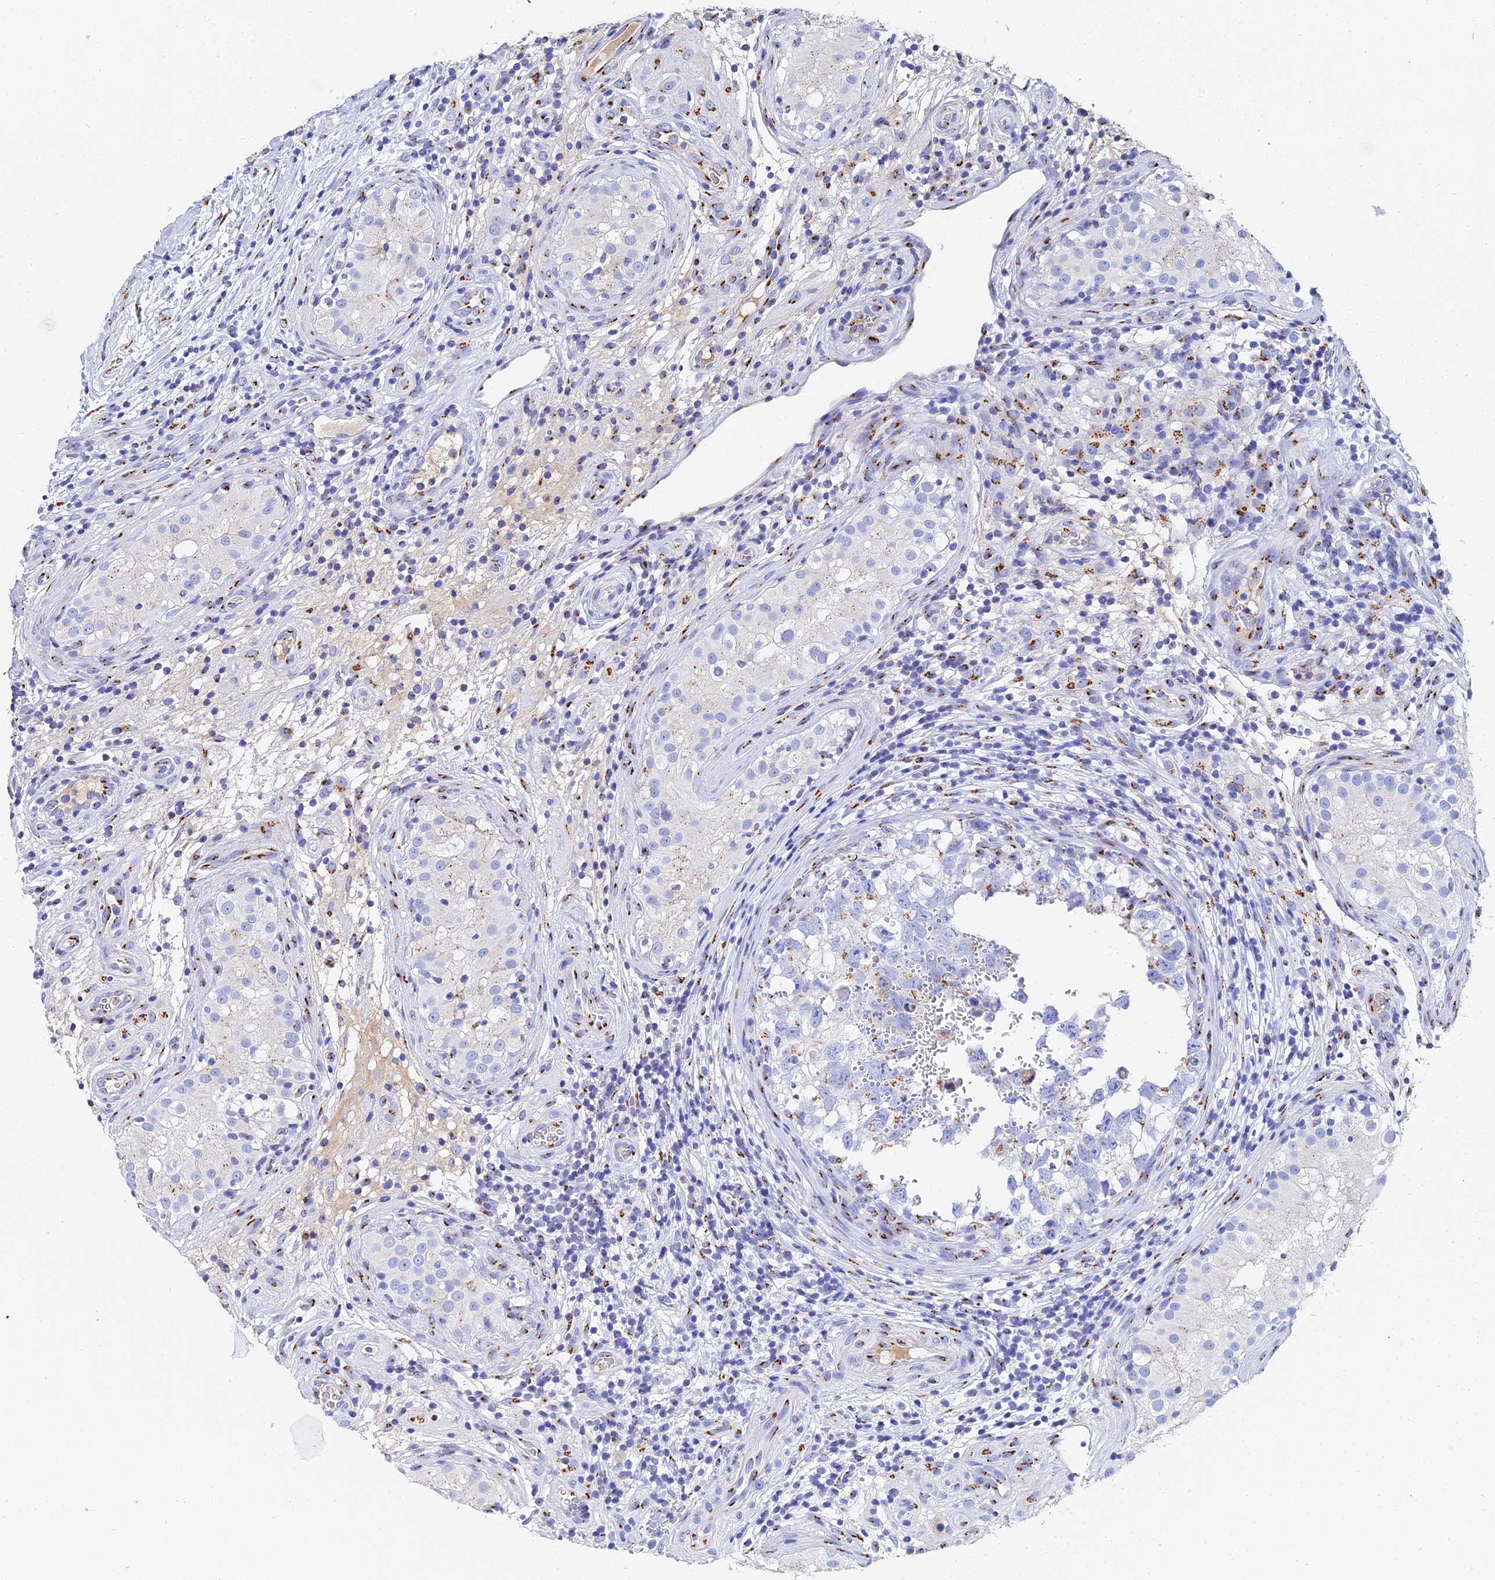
{"staining": {"intensity": "negative", "quantity": "none", "location": "none"}, "tissue": "testis cancer", "cell_type": "Tumor cells", "image_type": "cancer", "snomed": [{"axis": "morphology", "description": "Seminoma, NOS"}, {"axis": "morphology", "description": "Carcinoma, Embryonal, NOS"}, {"axis": "topography", "description": "Testis"}], "caption": "Immunohistochemistry histopathology image of human embryonal carcinoma (testis) stained for a protein (brown), which reveals no positivity in tumor cells.", "gene": "ENSG00000268674", "patient": {"sex": "male", "age": 29}}